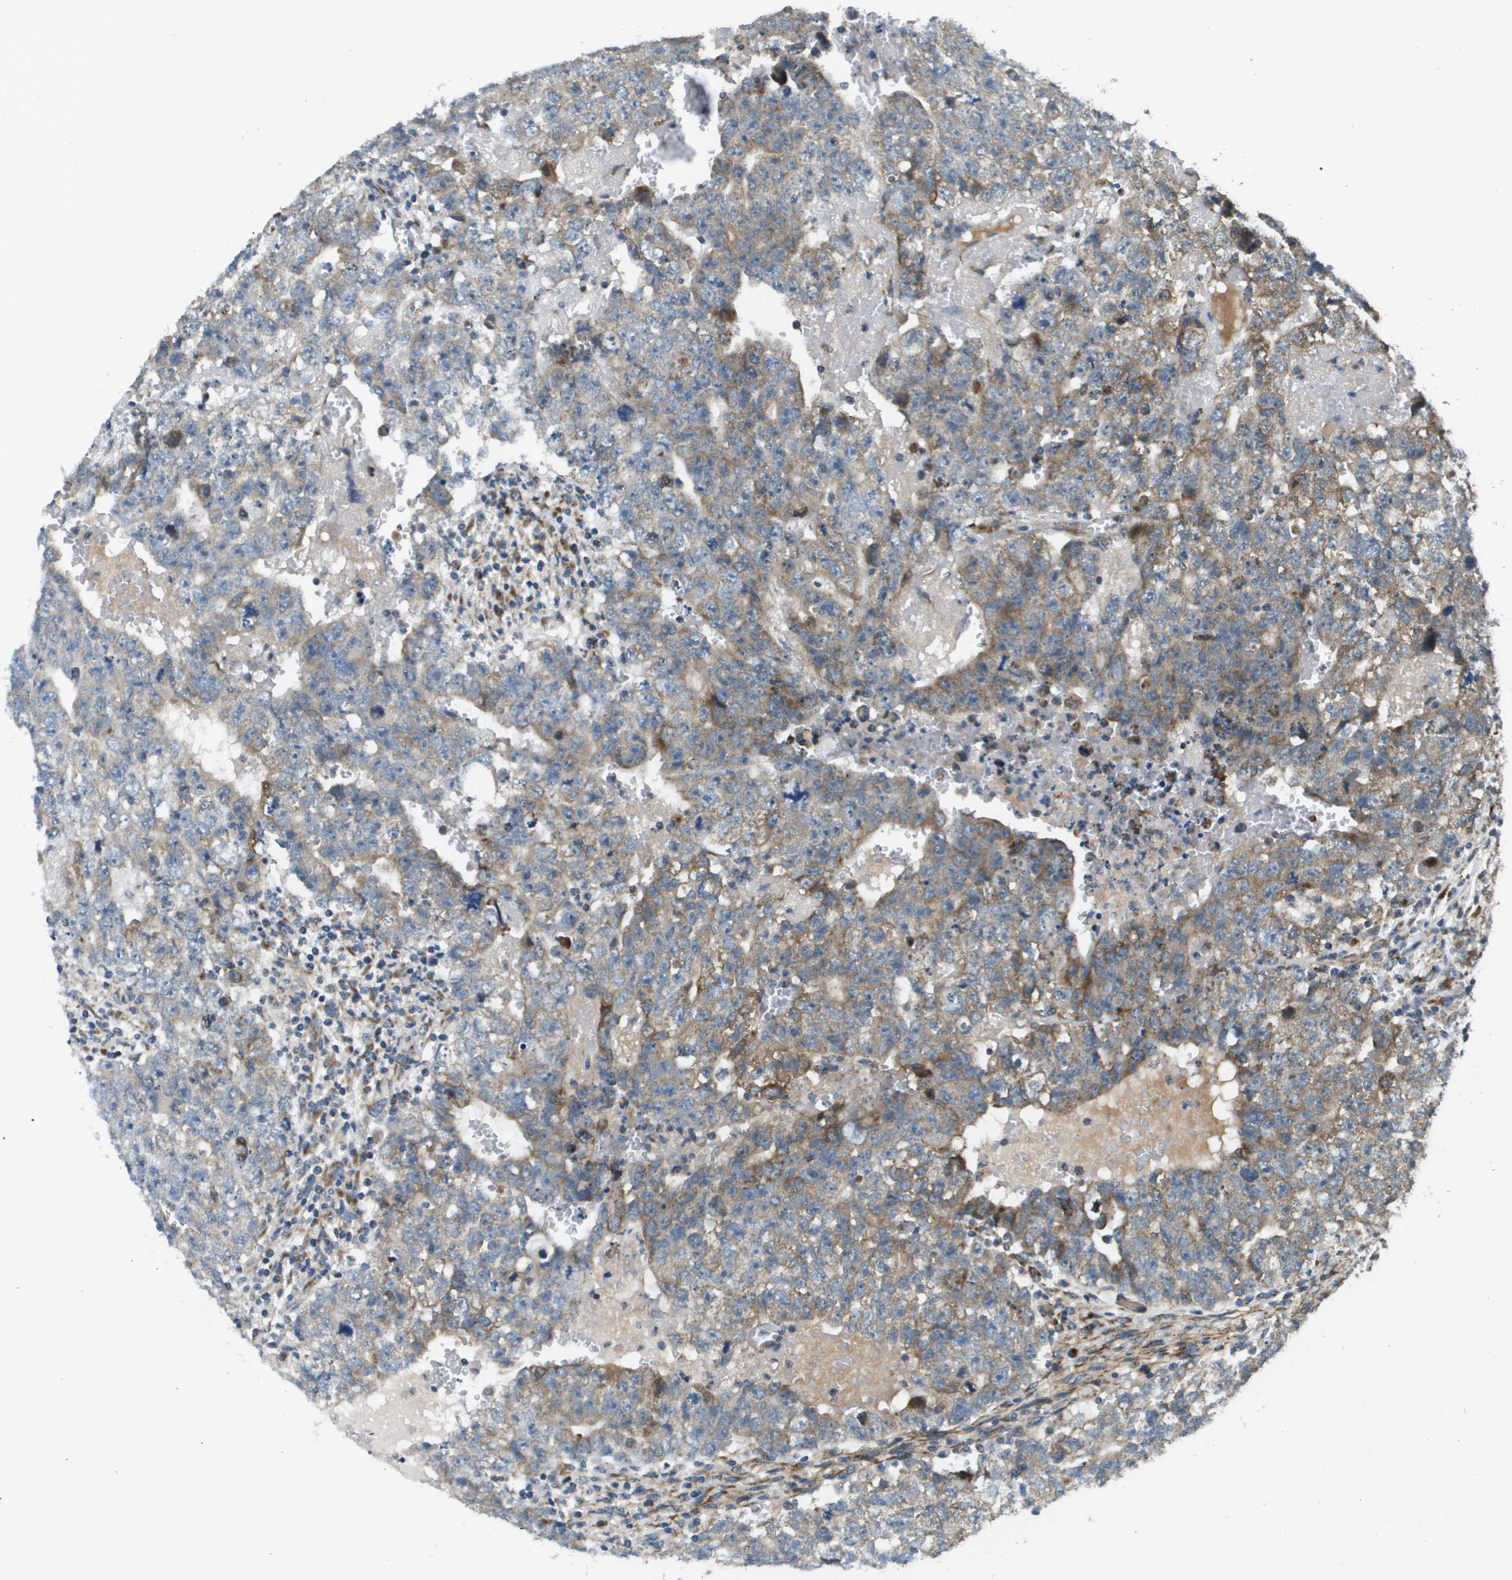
{"staining": {"intensity": "moderate", "quantity": "25%-75%", "location": "cytoplasmic/membranous"}, "tissue": "testis cancer", "cell_type": "Tumor cells", "image_type": "cancer", "snomed": [{"axis": "morphology", "description": "Seminoma, NOS"}, {"axis": "morphology", "description": "Carcinoma, Embryonal, NOS"}, {"axis": "topography", "description": "Testis"}], "caption": "Testis cancer was stained to show a protein in brown. There is medium levels of moderate cytoplasmic/membranous expression in about 25%-75% of tumor cells. (IHC, brightfield microscopy, high magnification).", "gene": "NRK", "patient": {"sex": "male", "age": 38}}